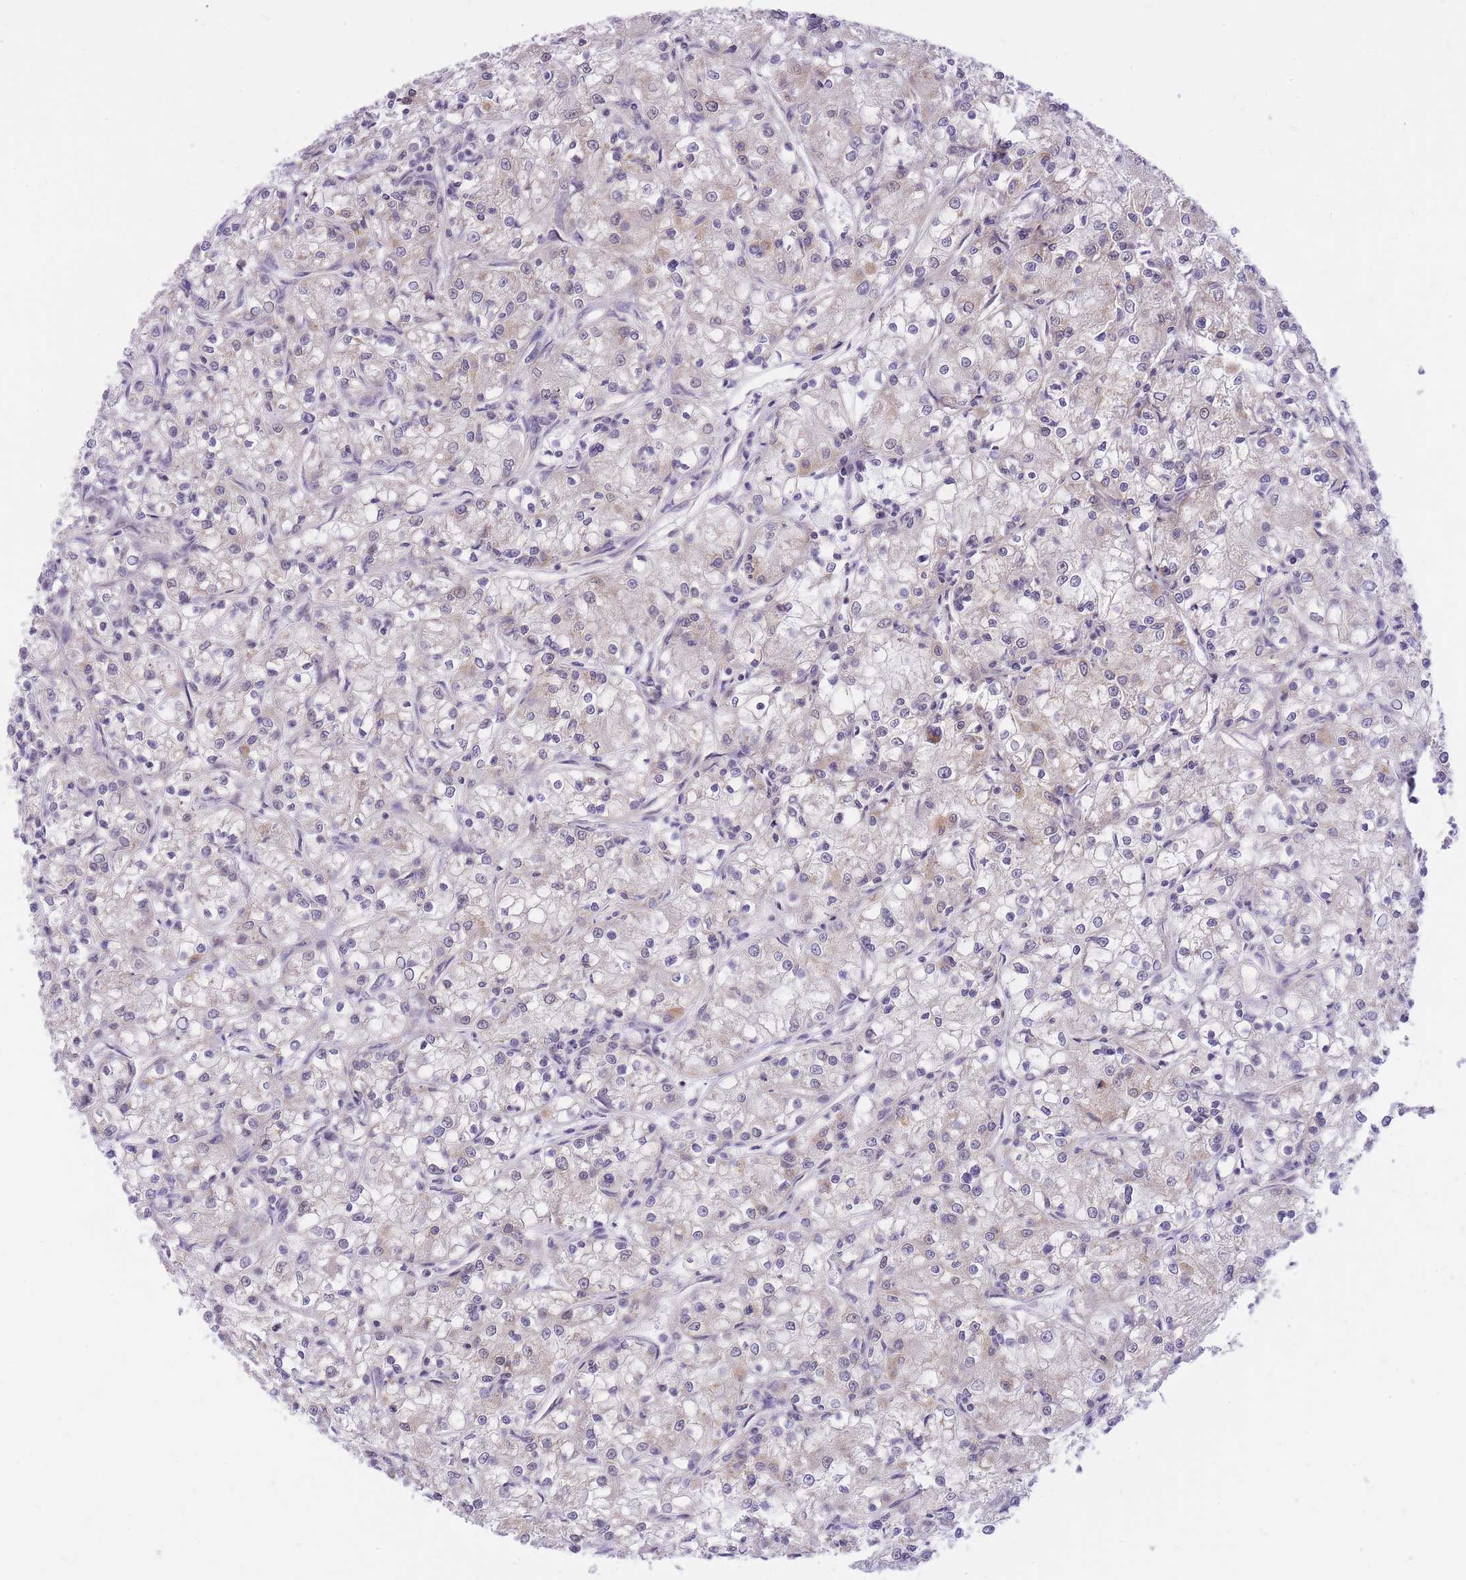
{"staining": {"intensity": "negative", "quantity": "none", "location": "none"}, "tissue": "renal cancer", "cell_type": "Tumor cells", "image_type": "cancer", "snomed": [{"axis": "morphology", "description": "Adenocarcinoma, NOS"}, {"axis": "topography", "description": "Kidney"}], "caption": "Renal cancer (adenocarcinoma) was stained to show a protein in brown. There is no significant positivity in tumor cells. Brightfield microscopy of immunohistochemistry stained with DAB (brown) and hematoxylin (blue), captured at high magnification.", "gene": "MINDY2", "patient": {"sex": "female", "age": 59}}